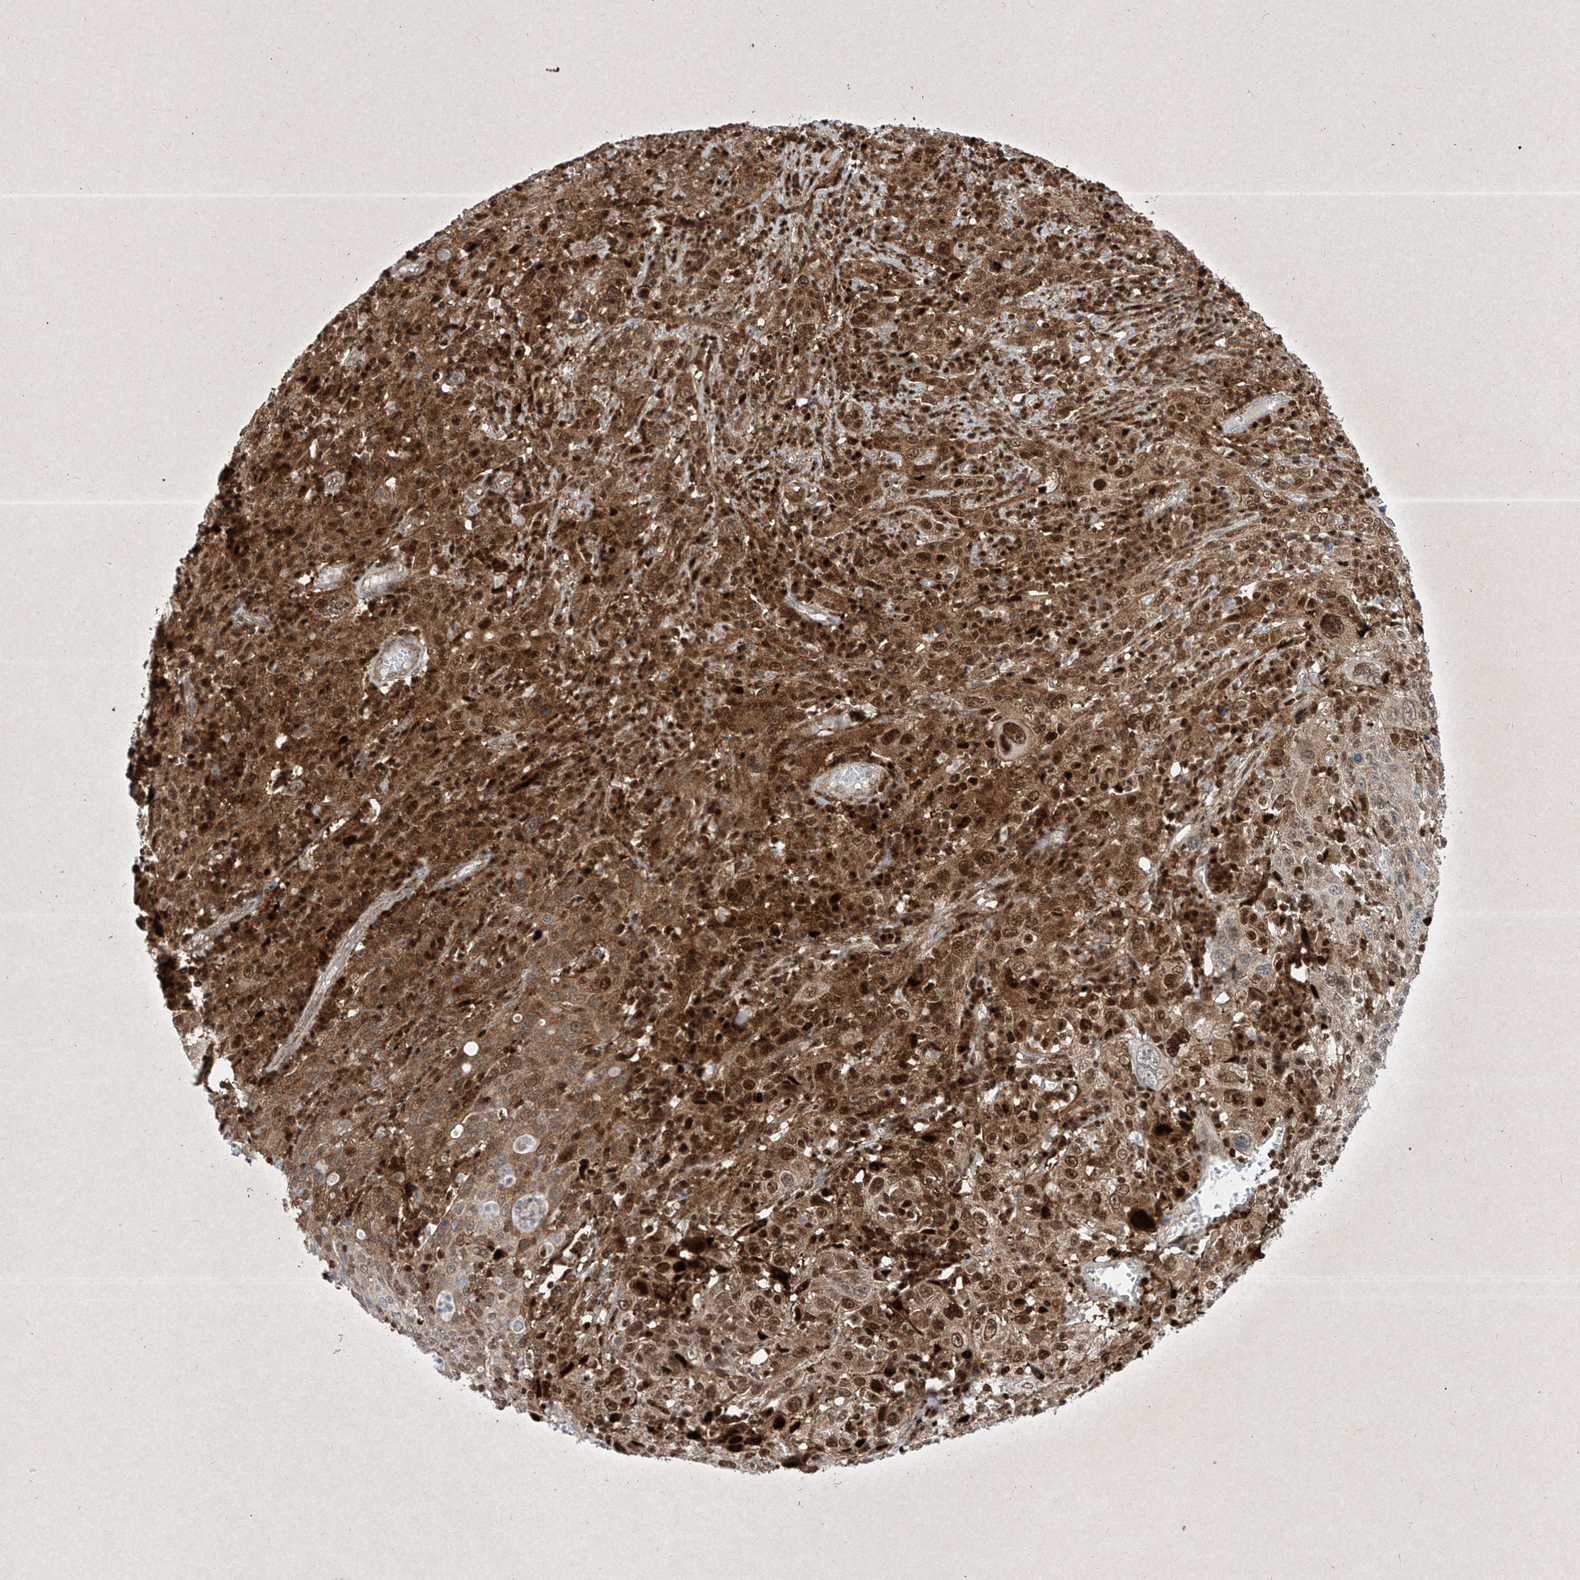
{"staining": {"intensity": "strong", "quantity": ">75%", "location": "cytoplasmic/membranous,nuclear"}, "tissue": "cervical cancer", "cell_type": "Tumor cells", "image_type": "cancer", "snomed": [{"axis": "morphology", "description": "Squamous cell carcinoma, NOS"}, {"axis": "topography", "description": "Cervix"}], "caption": "Immunohistochemistry photomicrograph of cervical cancer stained for a protein (brown), which reveals high levels of strong cytoplasmic/membranous and nuclear staining in approximately >75% of tumor cells.", "gene": "PSMB10", "patient": {"sex": "female", "age": 46}}